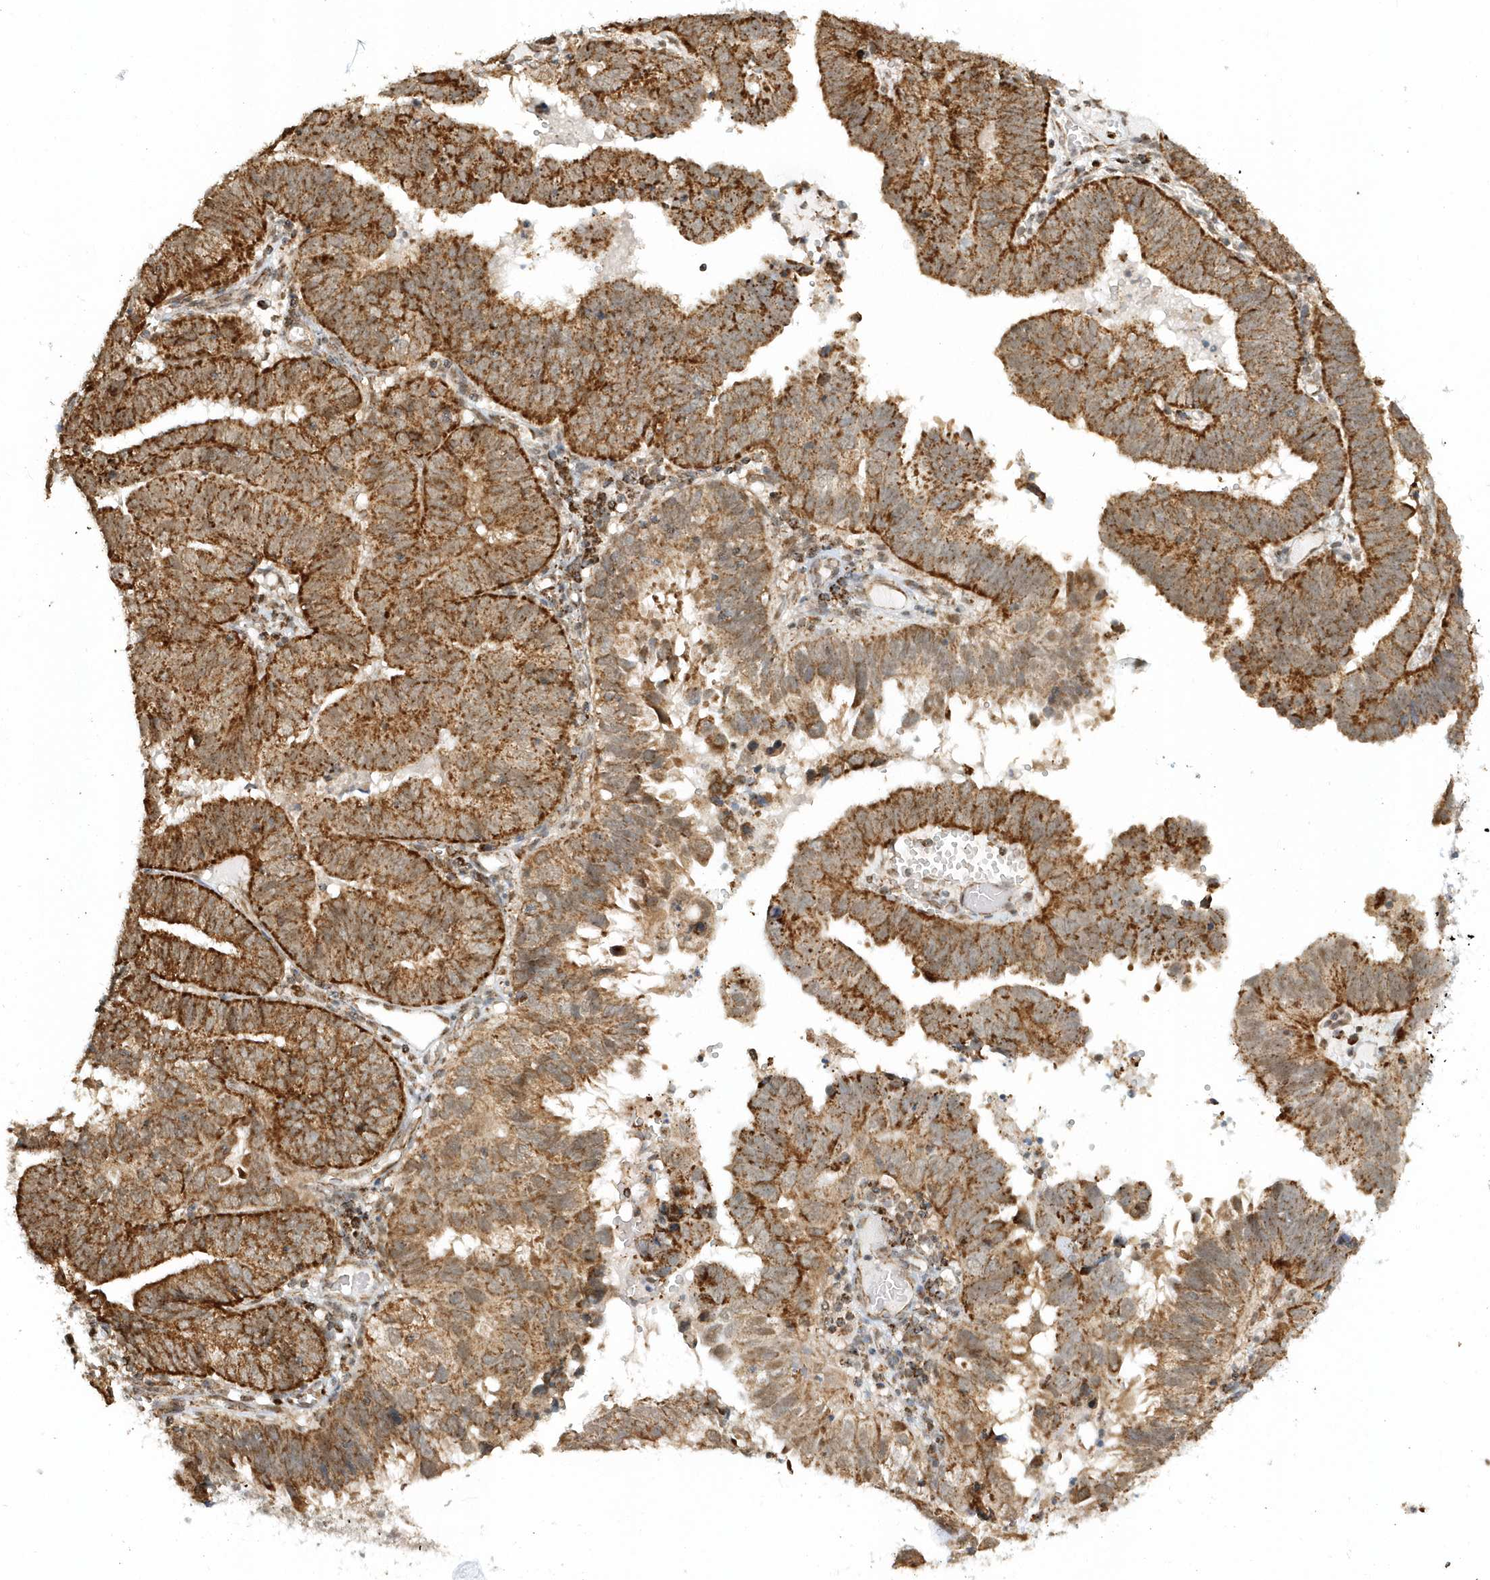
{"staining": {"intensity": "strong", "quantity": ">75%", "location": "cytoplasmic/membranous"}, "tissue": "endometrial cancer", "cell_type": "Tumor cells", "image_type": "cancer", "snomed": [{"axis": "morphology", "description": "Adenocarcinoma, NOS"}, {"axis": "topography", "description": "Uterus"}], "caption": "There is high levels of strong cytoplasmic/membranous staining in tumor cells of adenocarcinoma (endometrial), as demonstrated by immunohistochemical staining (brown color).", "gene": "PSMD6", "patient": {"sex": "female", "age": 77}}